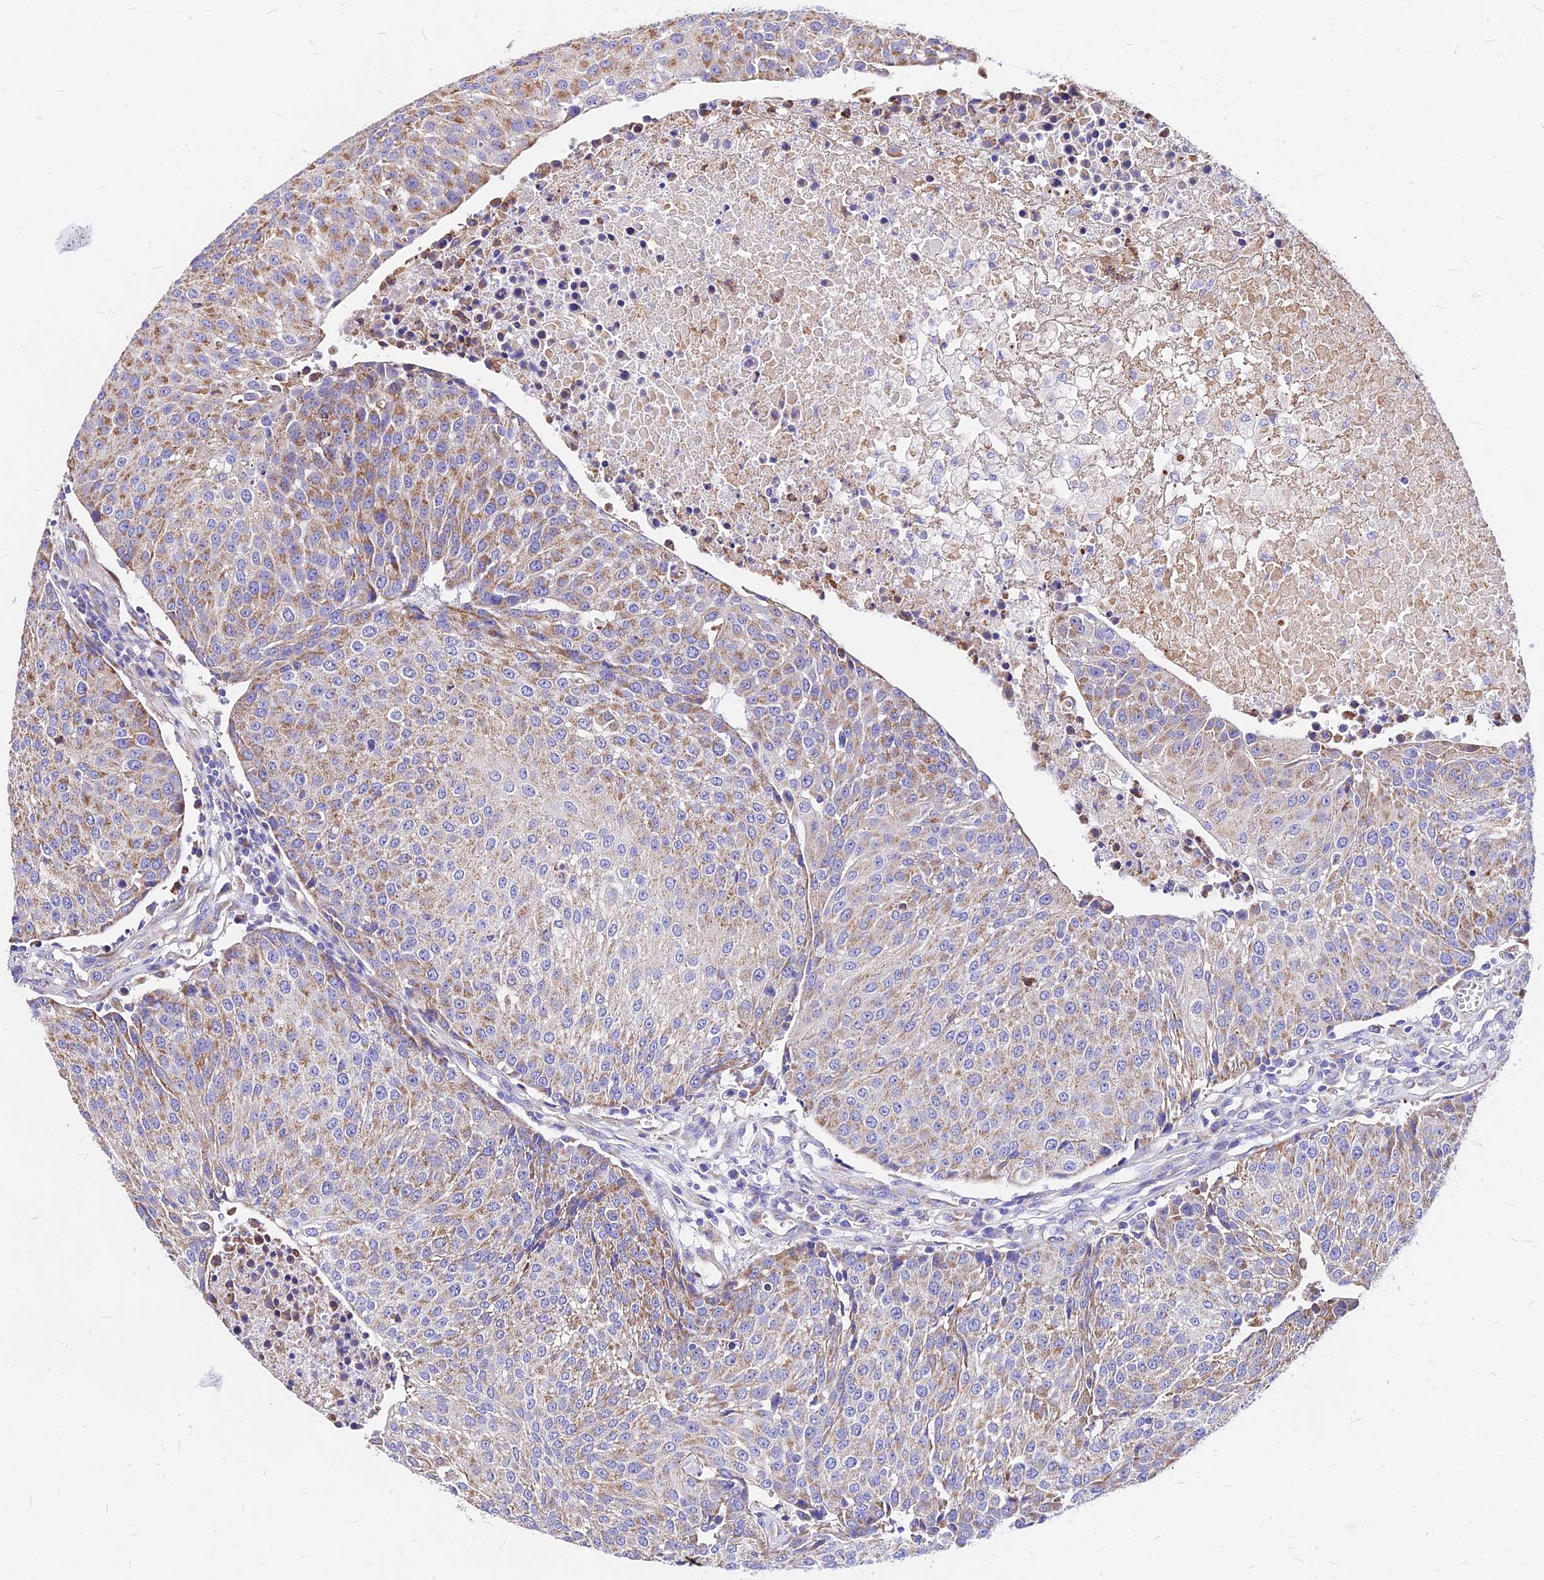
{"staining": {"intensity": "moderate", "quantity": "25%-75%", "location": "cytoplasmic/membranous"}, "tissue": "urothelial cancer", "cell_type": "Tumor cells", "image_type": "cancer", "snomed": [{"axis": "morphology", "description": "Urothelial carcinoma, High grade"}, {"axis": "topography", "description": "Urinary bladder"}], "caption": "A medium amount of moderate cytoplasmic/membranous positivity is present in about 25%-75% of tumor cells in urothelial carcinoma (high-grade) tissue.", "gene": "MRPL3", "patient": {"sex": "female", "age": 85}}